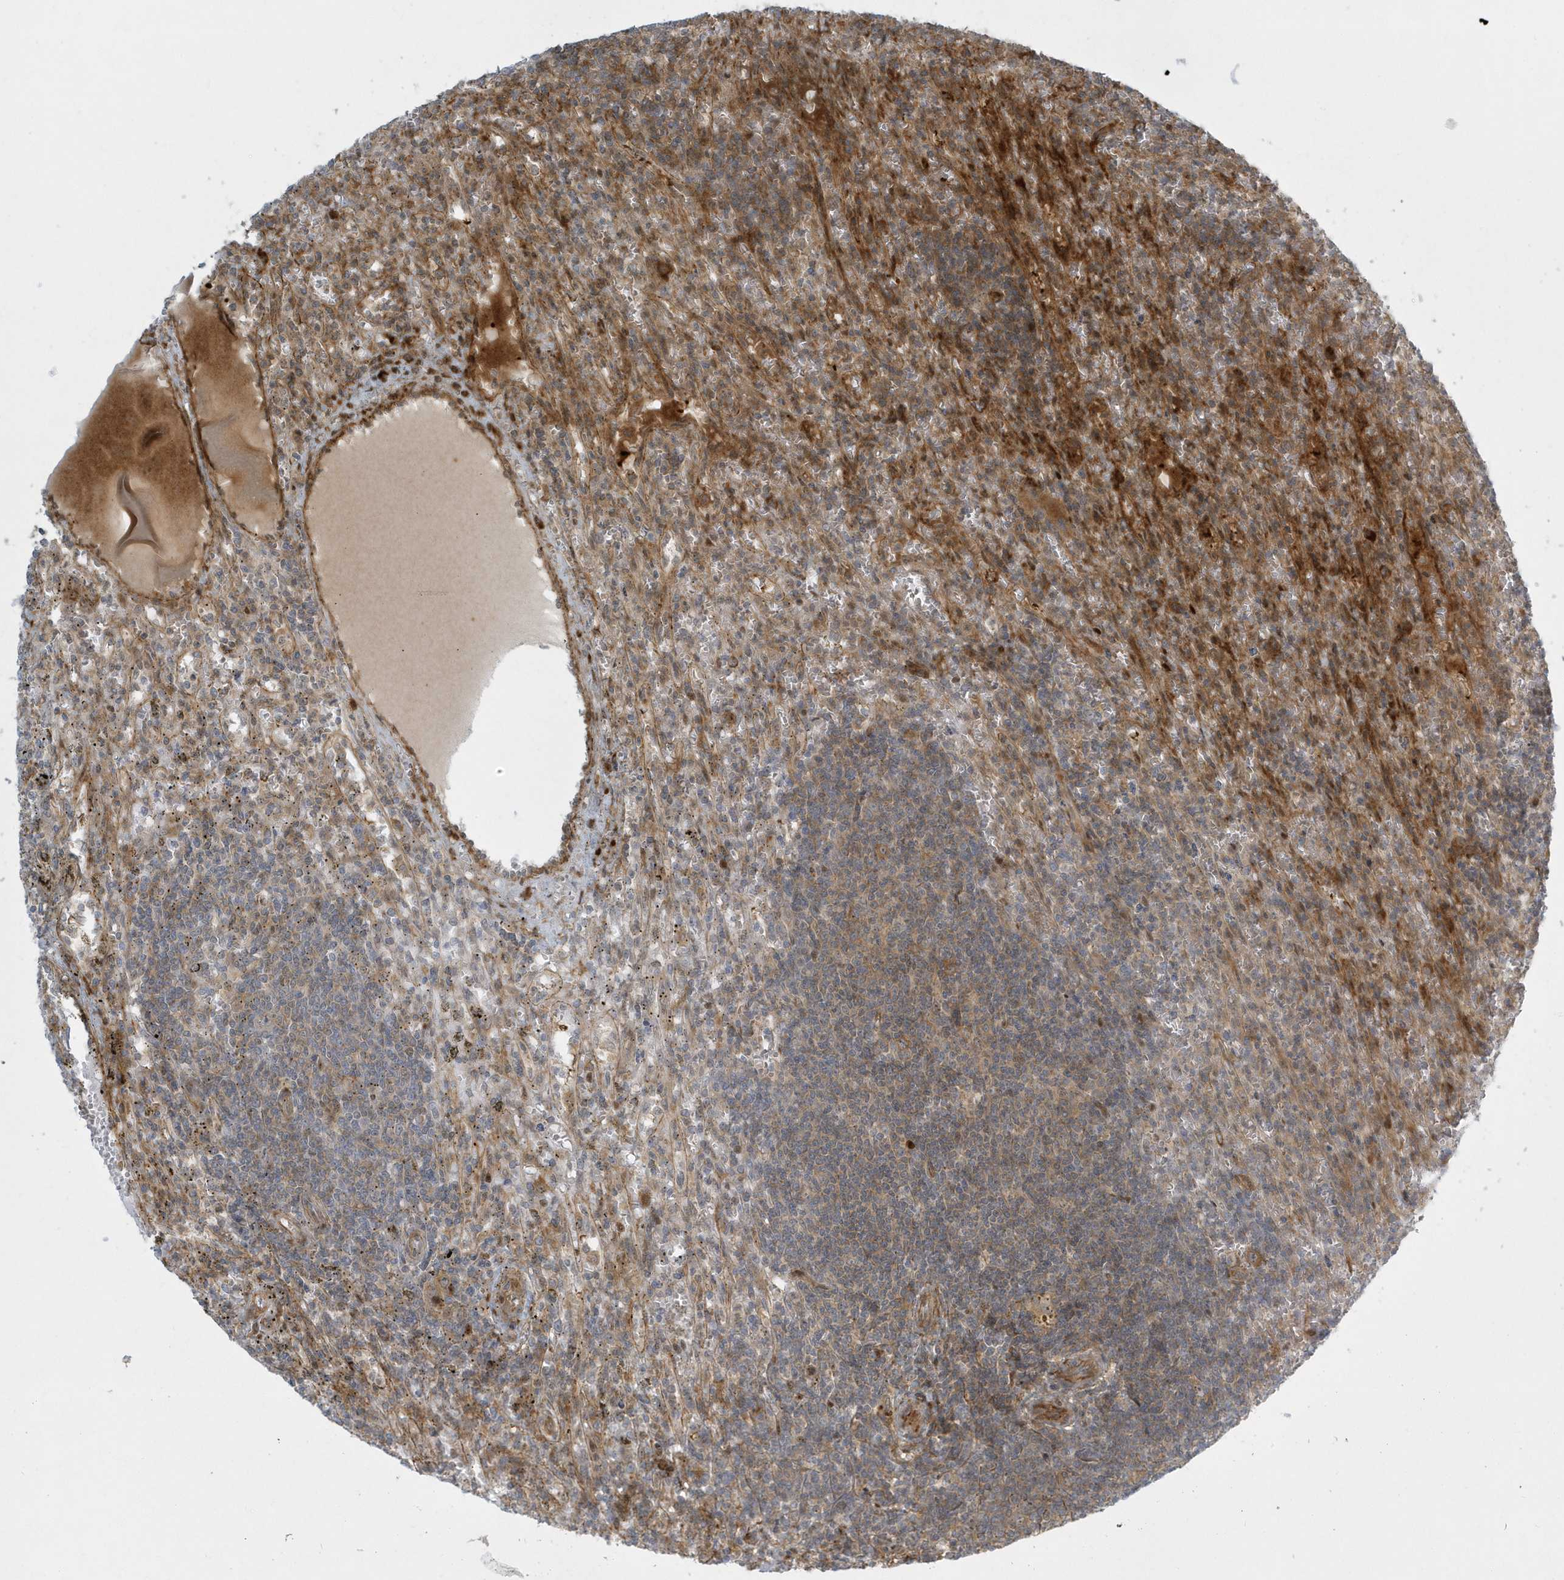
{"staining": {"intensity": "moderate", "quantity": "<25%", "location": "cytoplasmic/membranous"}, "tissue": "lymphoma", "cell_type": "Tumor cells", "image_type": "cancer", "snomed": [{"axis": "morphology", "description": "Malignant lymphoma, non-Hodgkin's type, Low grade"}, {"axis": "topography", "description": "Spleen"}], "caption": "High-magnification brightfield microscopy of lymphoma stained with DAB (brown) and counterstained with hematoxylin (blue). tumor cells exhibit moderate cytoplasmic/membranous staining is present in approximately<25% of cells. (brown staining indicates protein expression, while blue staining denotes nuclei).", "gene": "MASP2", "patient": {"sex": "male", "age": 76}}